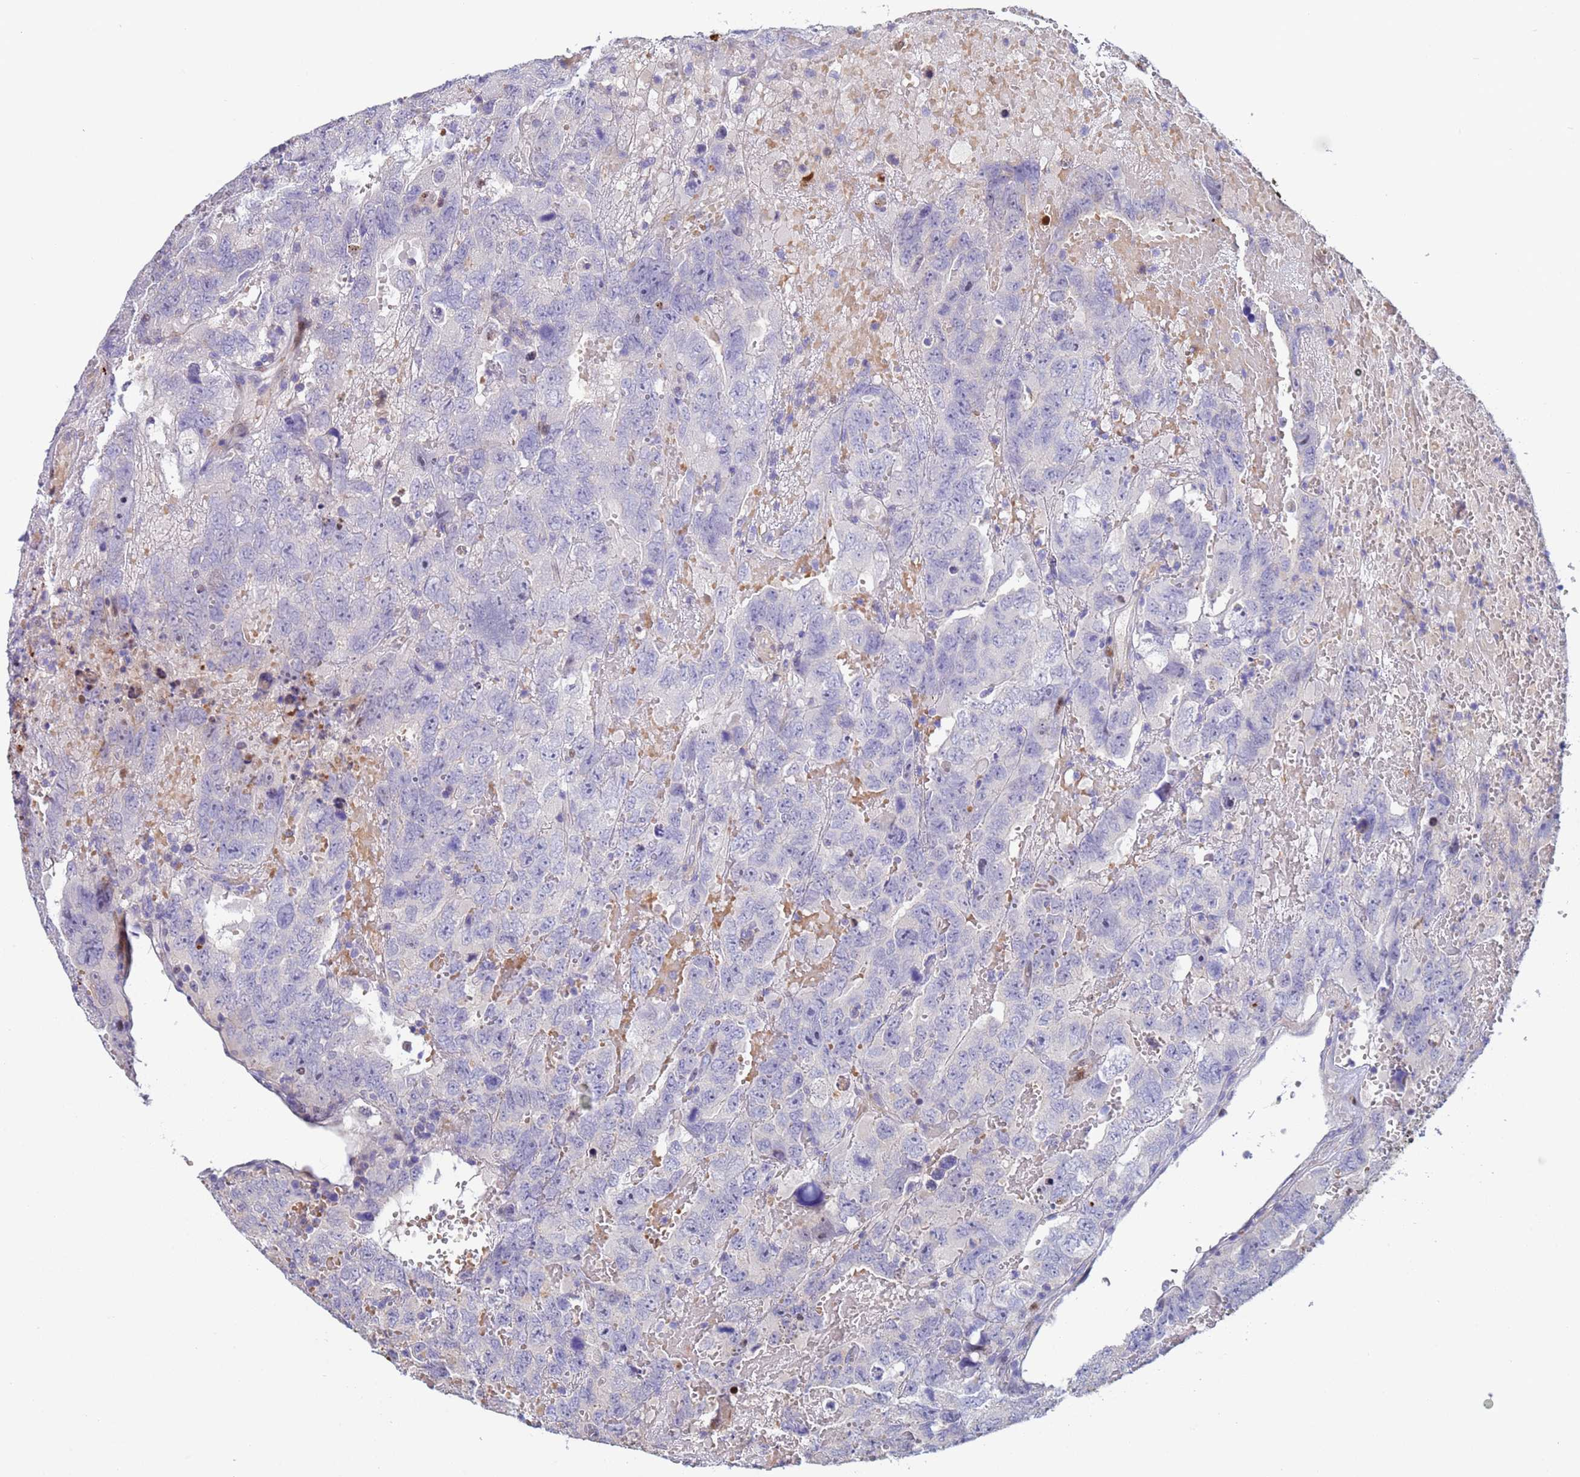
{"staining": {"intensity": "negative", "quantity": "none", "location": "none"}, "tissue": "testis cancer", "cell_type": "Tumor cells", "image_type": "cancer", "snomed": [{"axis": "morphology", "description": "Carcinoma, Embryonal, NOS"}, {"axis": "topography", "description": "Testis"}], "caption": "Micrograph shows no significant protein staining in tumor cells of testis embryonal carcinoma.", "gene": "PPP6R1", "patient": {"sex": "male", "age": 45}}